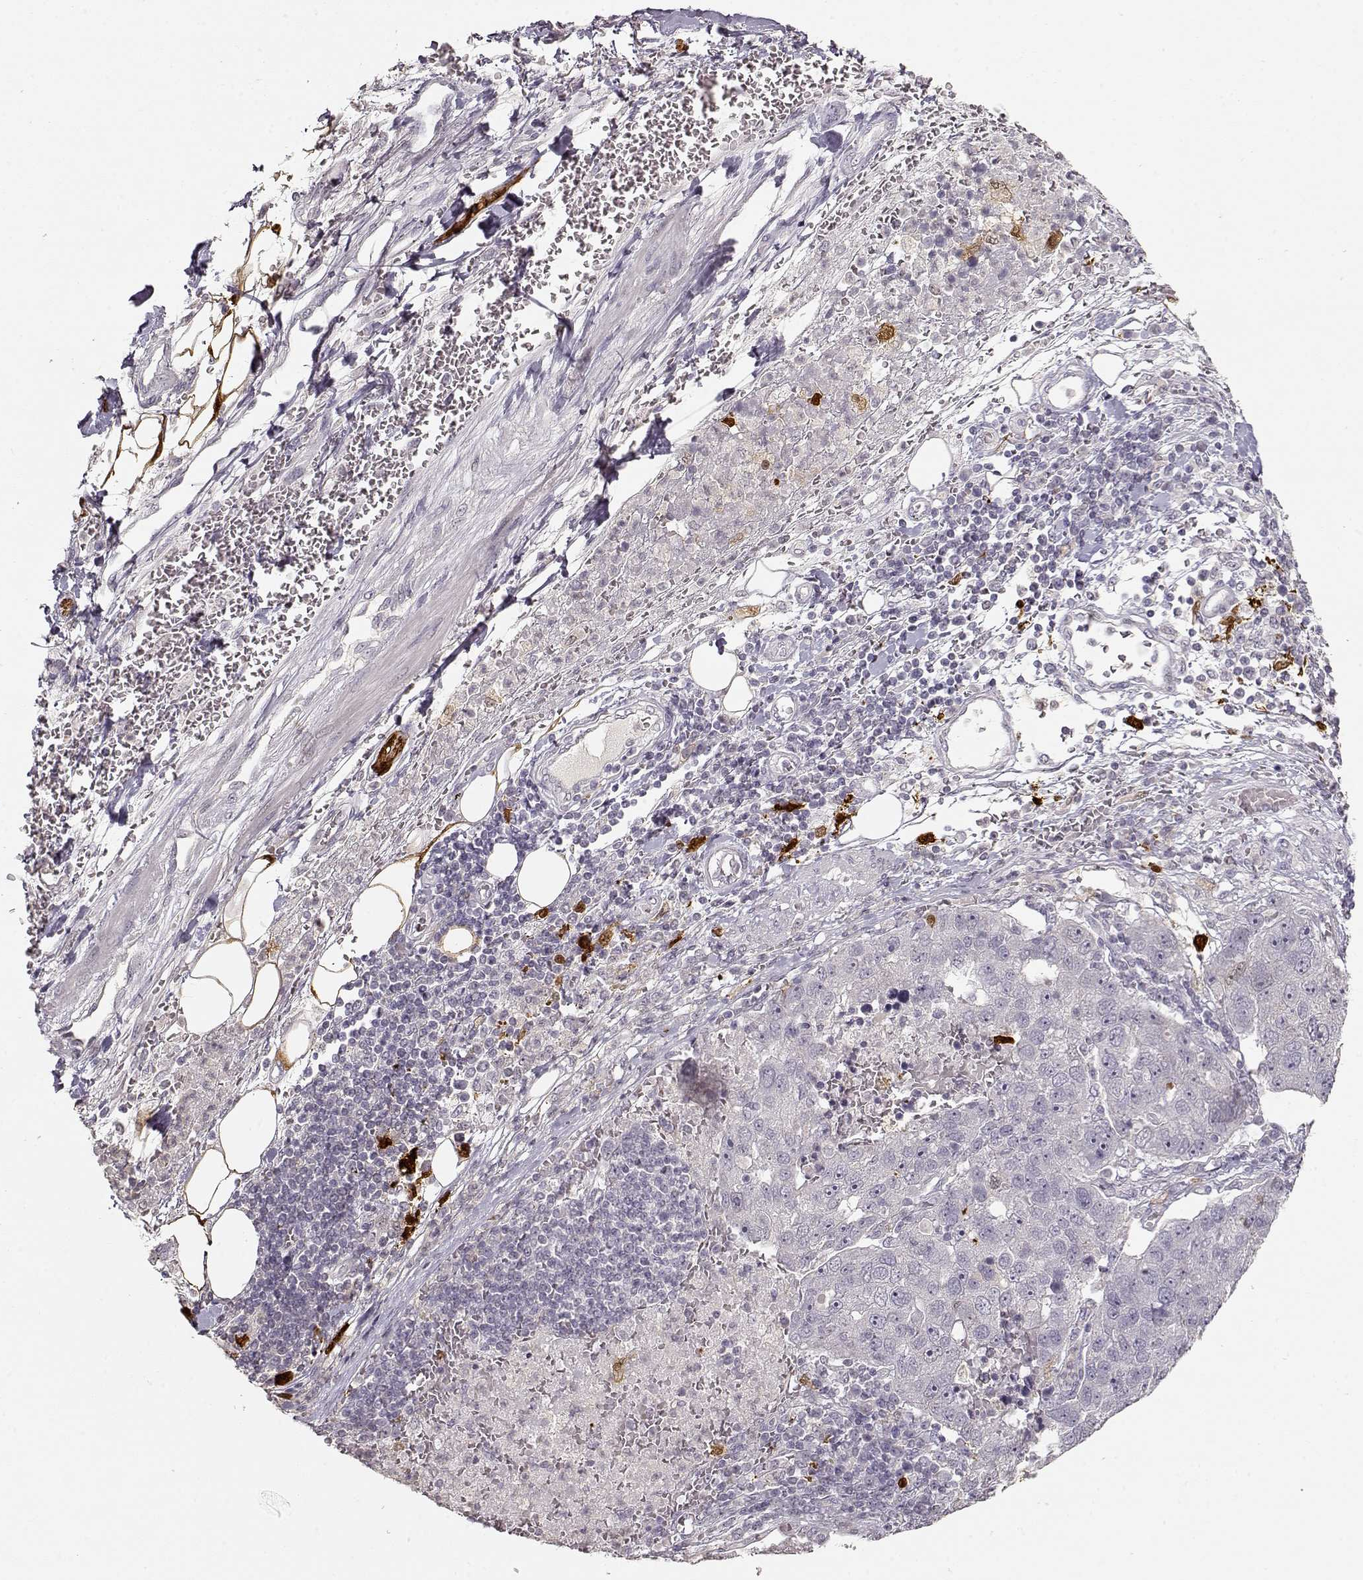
{"staining": {"intensity": "negative", "quantity": "none", "location": "none"}, "tissue": "pancreatic cancer", "cell_type": "Tumor cells", "image_type": "cancer", "snomed": [{"axis": "morphology", "description": "Adenocarcinoma, NOS"}, {"axis": "topography", "description": "Pancreas"}], "caption": "This micrograph is of pancreatic cancer stained with IHC to label a protein in brown with the nuclei are counter-stained blue. There is no positivity in tumor cells.", "gene": "S100B", "patient": {"sex": "female", "age": 61}}